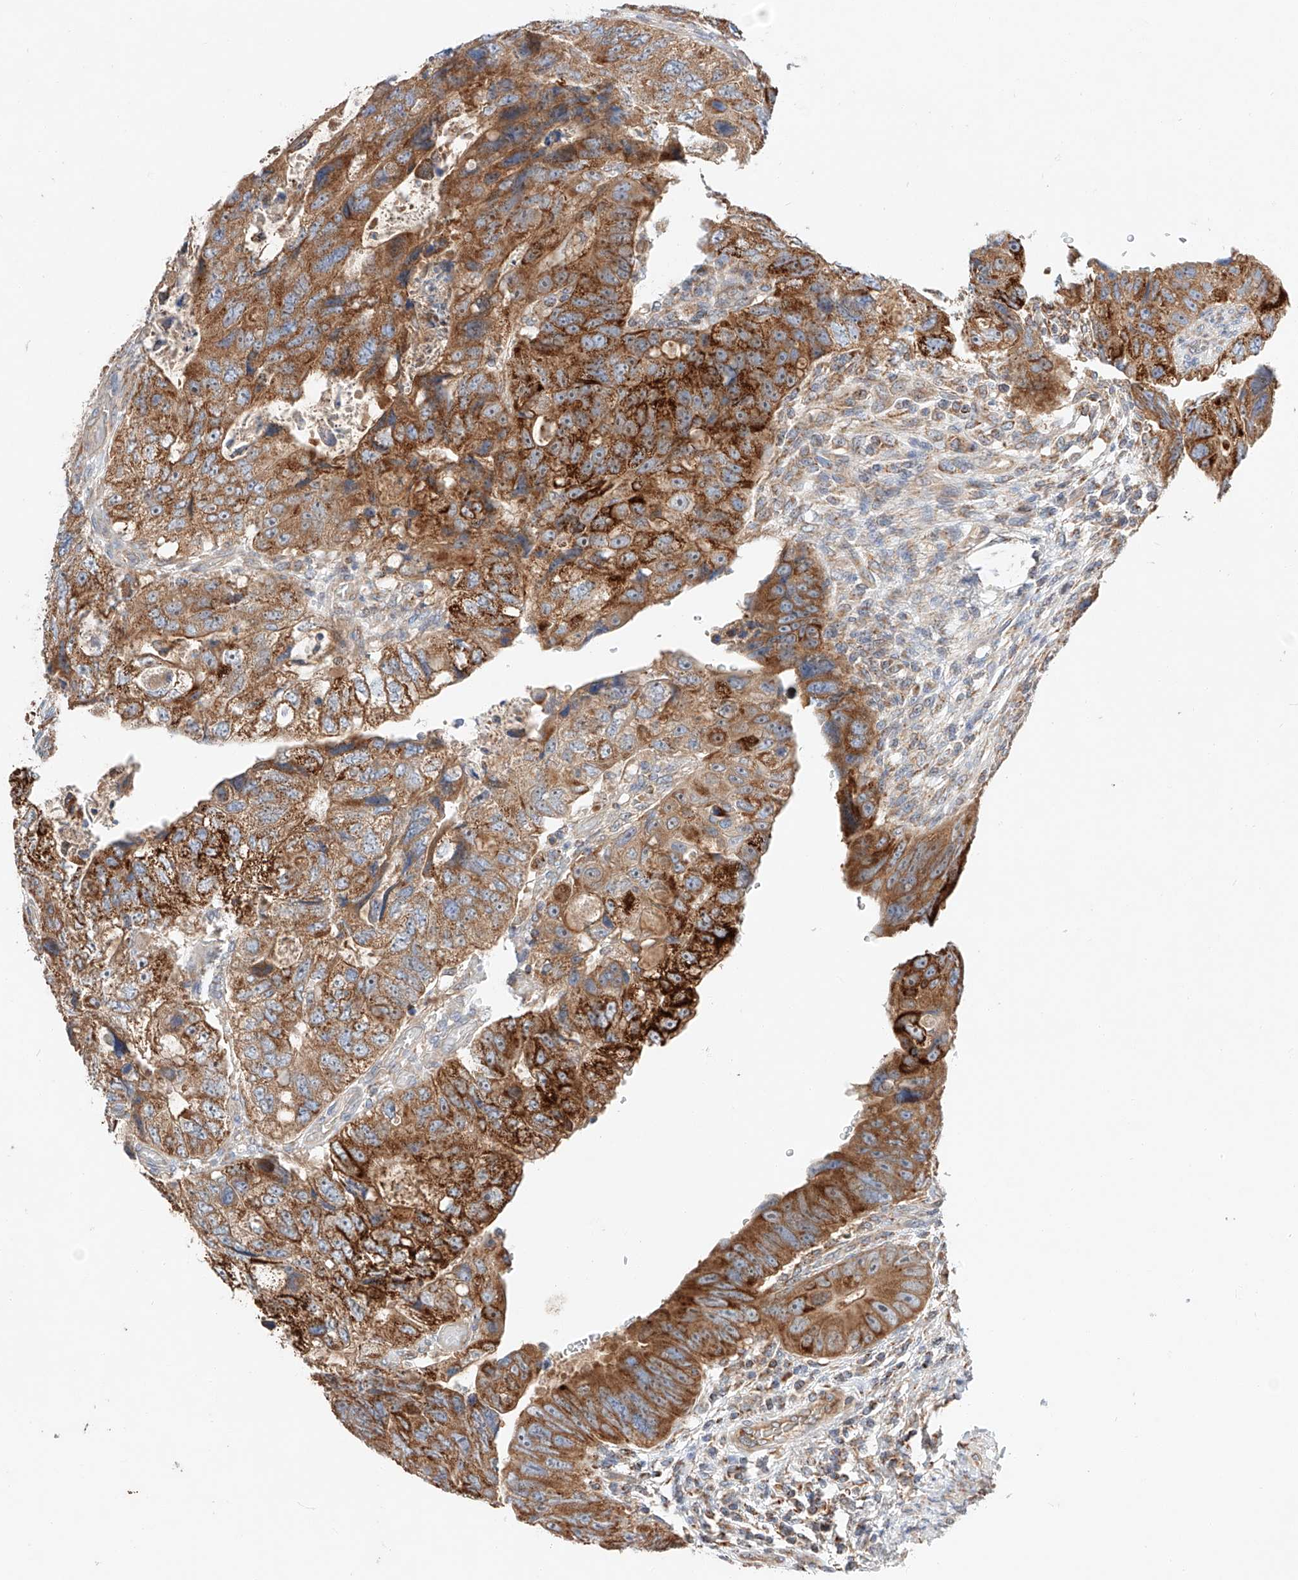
{"staining": {"intensity": "strong", "quantity": ">75%", "location": "cytoplasmic/membranous"}, "tissue": "colorectal cancer", "cell_type": "Tumor cells", "image_type": "cancer", "snomed": [{"axis": "morphology", "description": "Adenocarcinoma, NOS"}, {"axis": "topography", "description": "Rectum"}], "caption": "Colorectal cancer (adenocarcinoma) tissue shows strong cytoplasmic/membranous staining in about >75% of tumor cells, visualized by immunohistochemistry.", "gene": "RUSC1", "patient": {"sex": "male", "age": 59}}